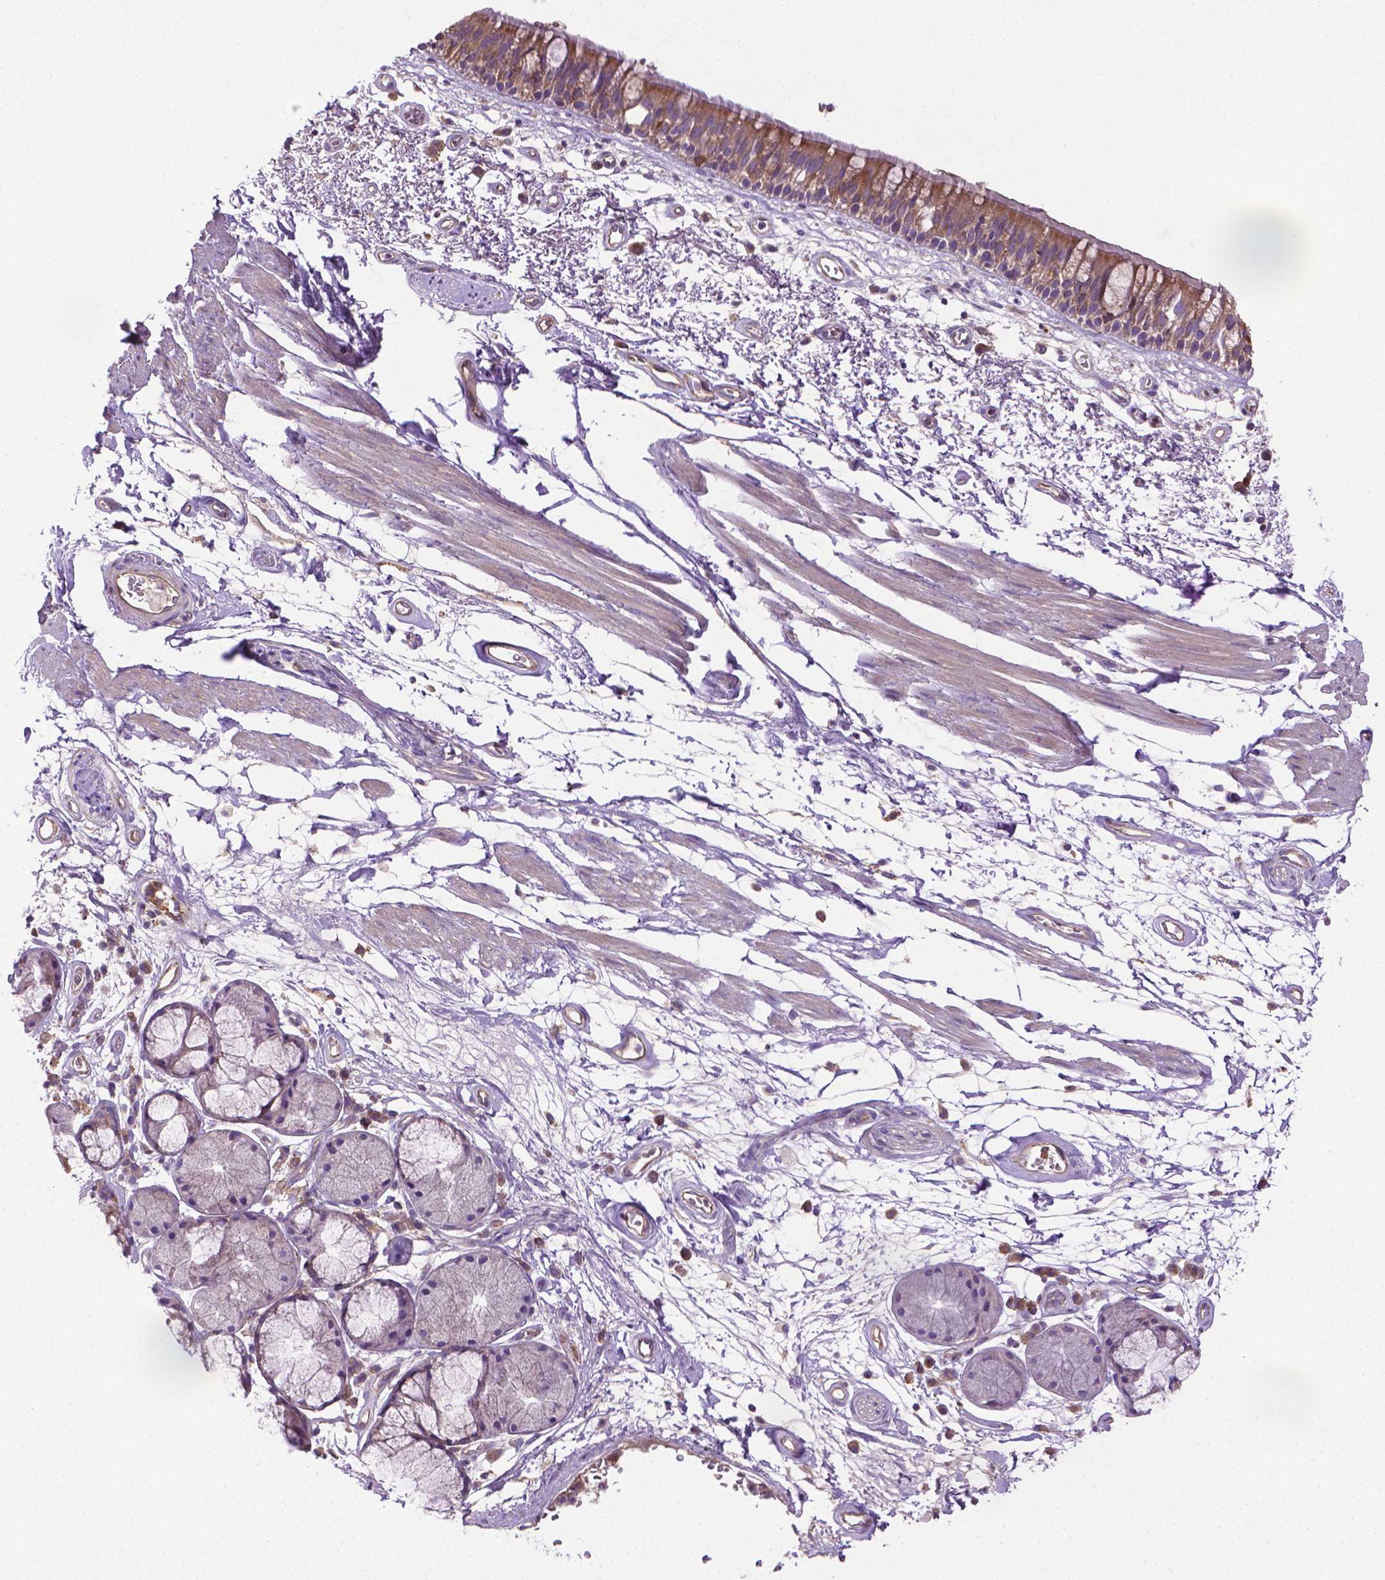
{"staining": {"intensity": "weak", "quantity": "25%-75%", "location": "cytoplasmic/membranous"}, "tissue": "bronchus", "cell_type": "Respiratory epithelial cells", "image_type": "normal", "snomed": [{"axis": "morphology", "description": "Normal tissue, NOS"}, {"axis": "morphology", "description": "Squamous cell carcinoma, NOS"}, {"axis": "topography", "description": "Cartilage tissue"}, {"axis": "topography", "description": "Bronchus"}, {"axis": "topography", "description": "Lung"}], "caption": "Immunohistochemistry (IHC) (DAB (3,3'-diaminobenzidine)) staining of unremarkable bronchus reveals weak cytoplasmic/membranous protein staining in approximately 25%-75% of respiratory epithelial cells.", "gene": "SLC51B", "patient": {"sex": "male", "age": 66}}